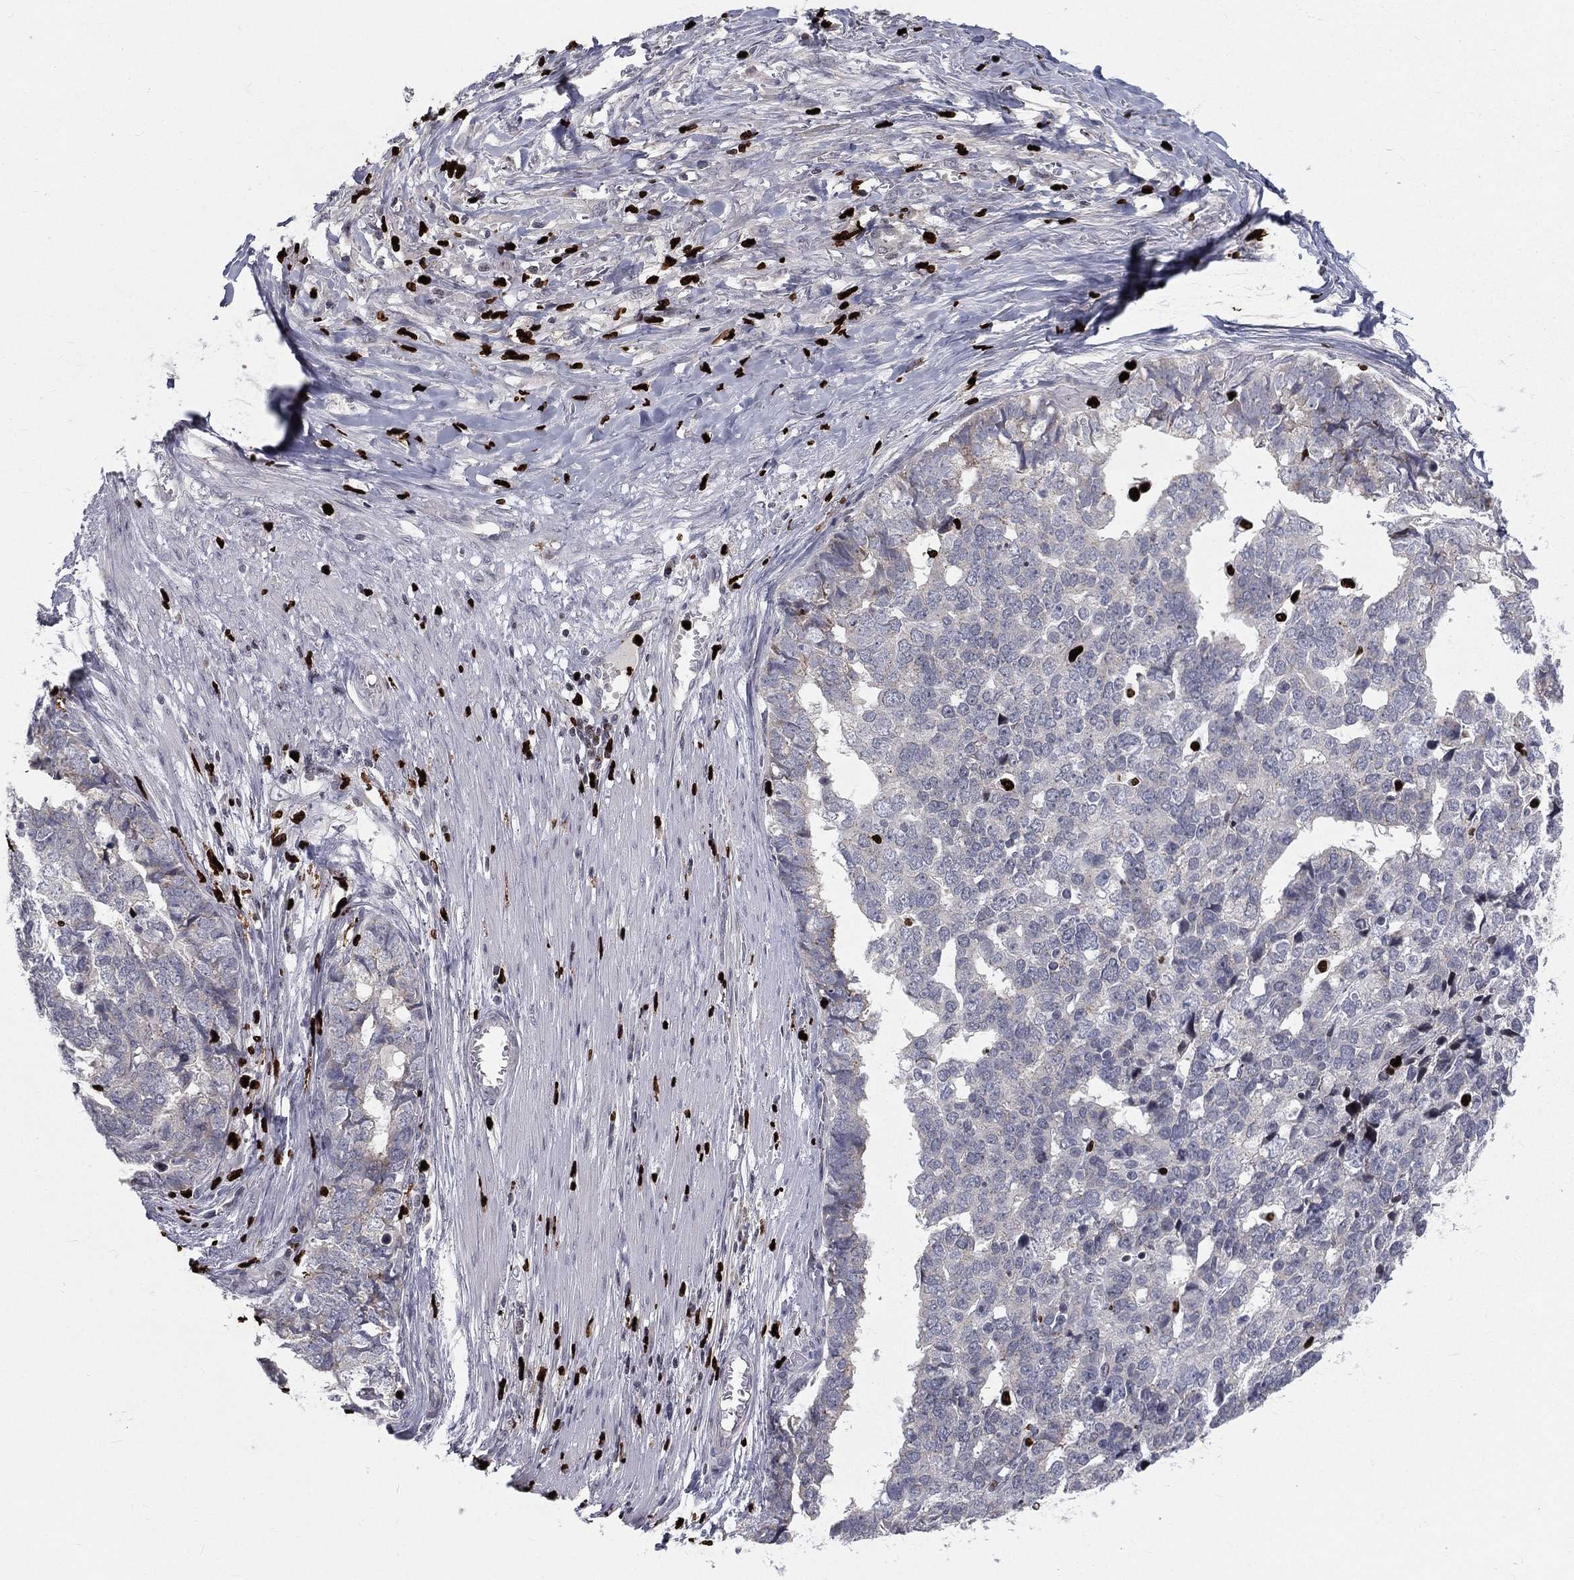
{"staining": {"intensity": "negative", "quantity": "none", "location": "none"}, "tissue": "stomach cancer", "cell_type": "Tumor cells", "image_type": "cancer", "snomed": [{"axis": "morphology", "description": "Adenocarcinoma, NOS"}, {"axis": "topography", "description": "Stomach"}], "caption": "IHC of human stomach cancer (adenocarcinoma) shows no staining in tumor cells. Brightfield microscopy of IHC stained with DAB (3,3'-diaminobenzidine) (brown) and hematoxylin (blue), captured at high magnification.", "gene": "MNDA", "patient": {"sex": "male", "age": 69}}